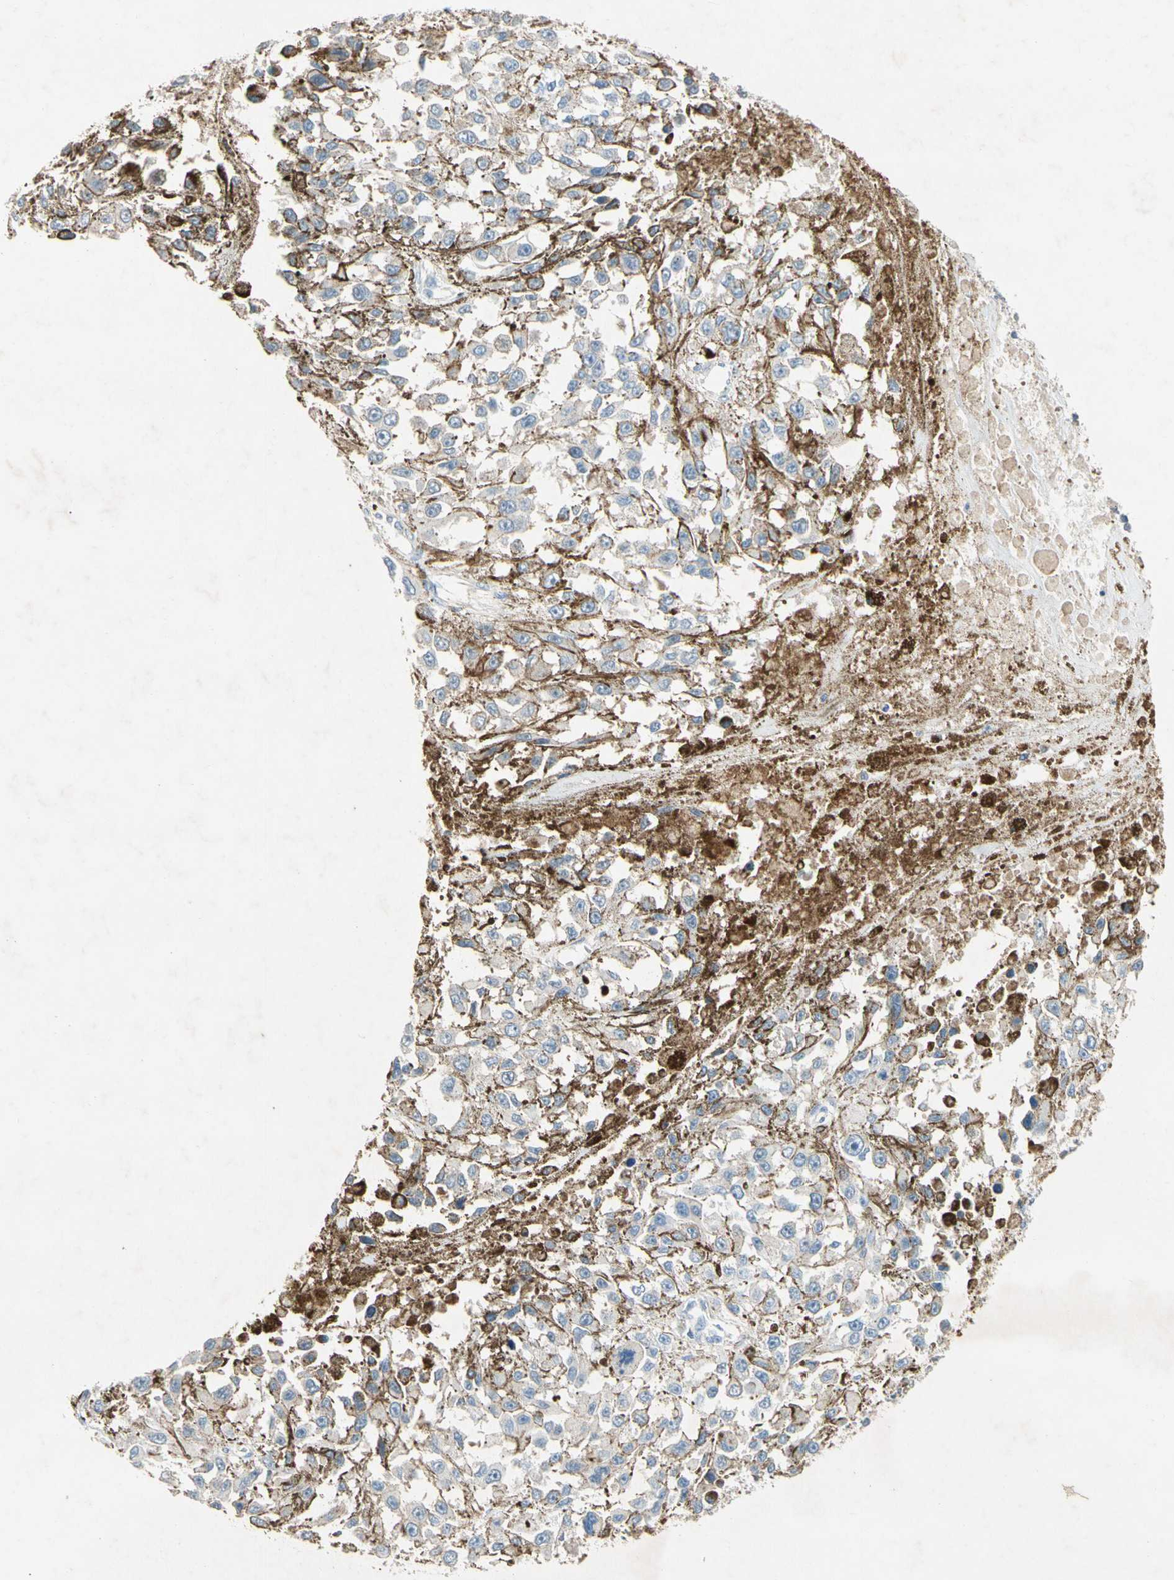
{"staining": {"intensity": "negative", "quantity": "none", "location": "none"}, "tissue": "melanoma", "cell_type": "Tumor cells", "image_type": "cancer", "snomed": [{"axis": "morphology", "description": "Malignant melanoma, Metastatic site"}, {"axis": "topography", "description": "Lymph node"}], "caption": "Image shows no significant protein positivity in tumor cells of melanoma. (IHC, brightfield microscopy, high magnification).", "gene": "NDFIP2", "patient": {"sex": "male", "age": 59}}